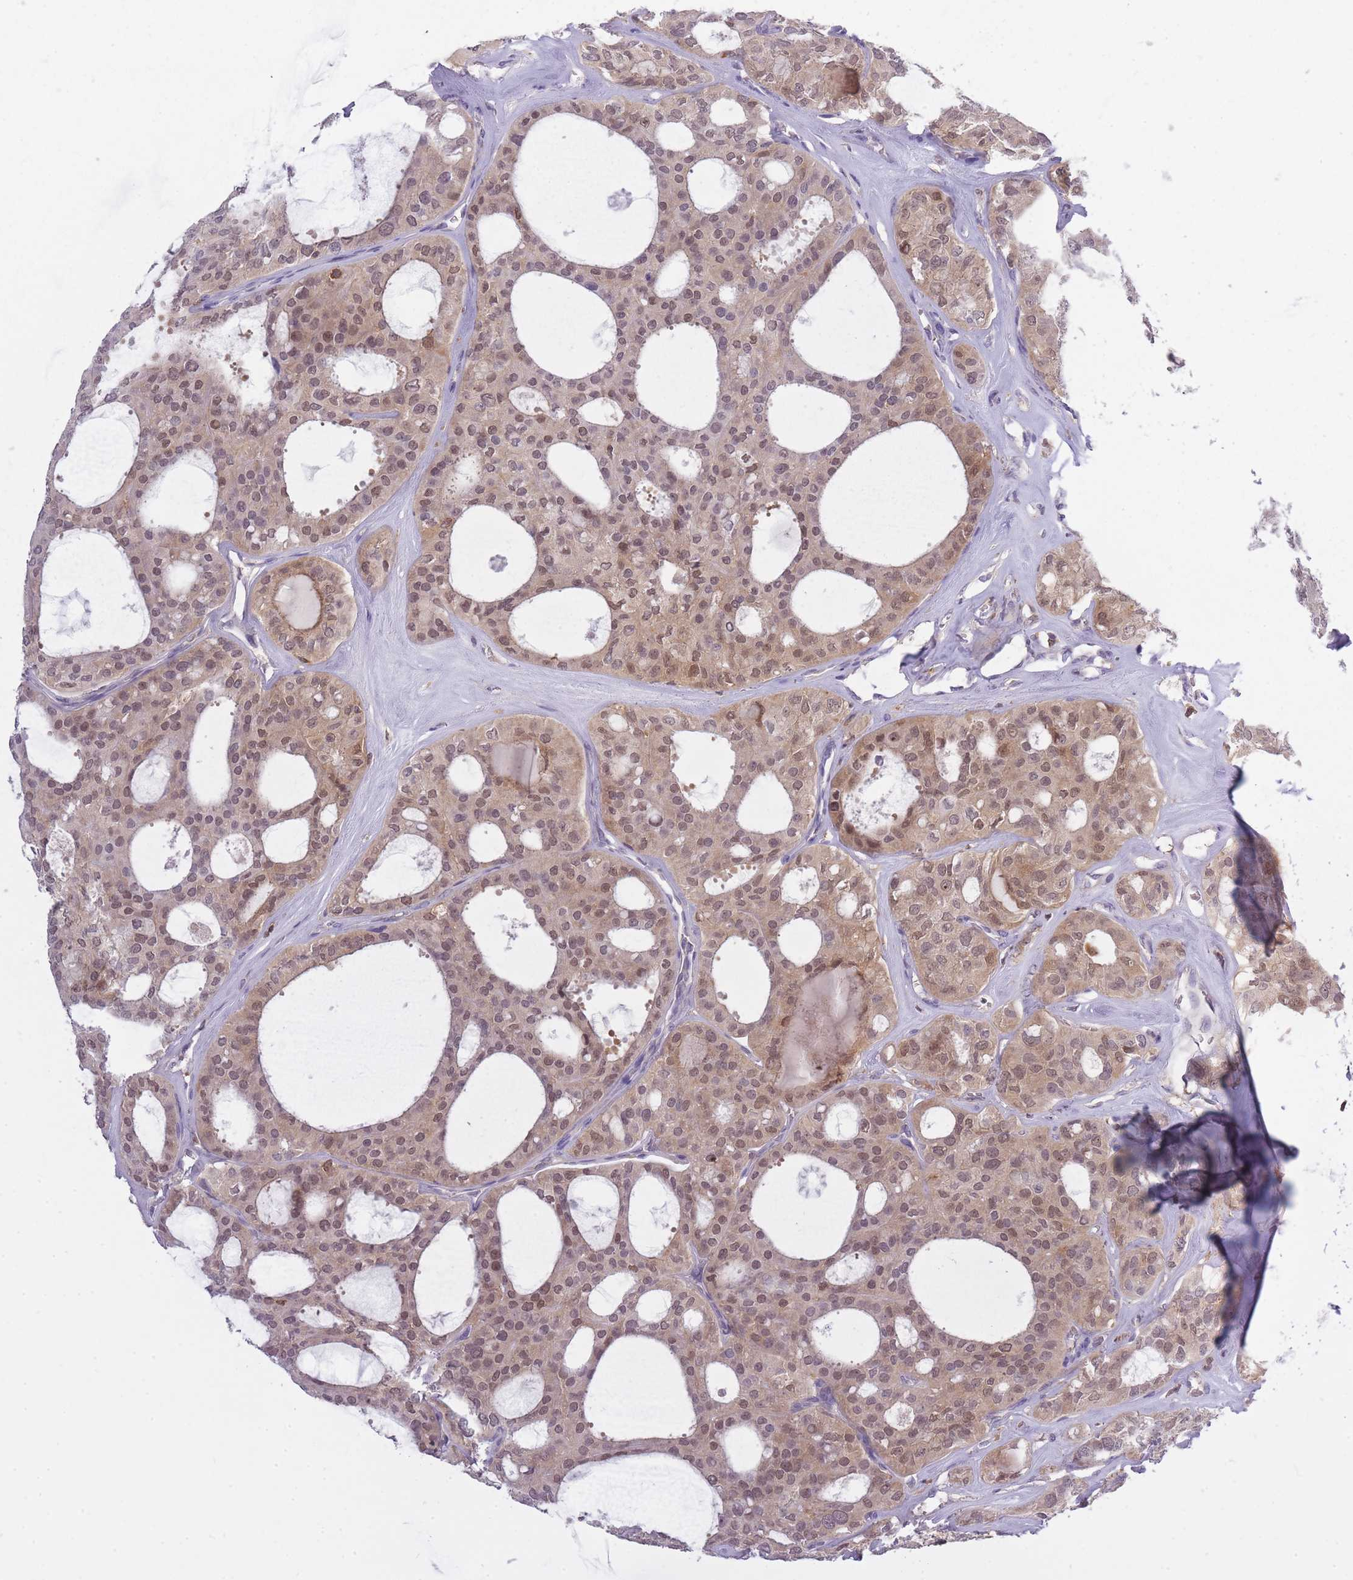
{"staining": {"intensity": "moderate", "quantity": "25%-75%", "location": "cytoplasmic/membranous,nuclear"}, "tissue": "thyroid cancer", "cell_type": "Tumor cells", "image_type": "cancer", "snomed": [{"axis": "morphology", "description": "Follicular adenoma carcinoma, NOS"}, {"axis": "topography", "description": "Thyroid gland"}], "caption": "A medium amount of moderate cytoplasmic/membranous and nuclear expression is appreciated in approximately 25%-75% of tumor cells in thyroid follicular adenoma carcinoma tissue.", "gene": "CXorf38", "patient": {"sex": "male", "age": 75}}